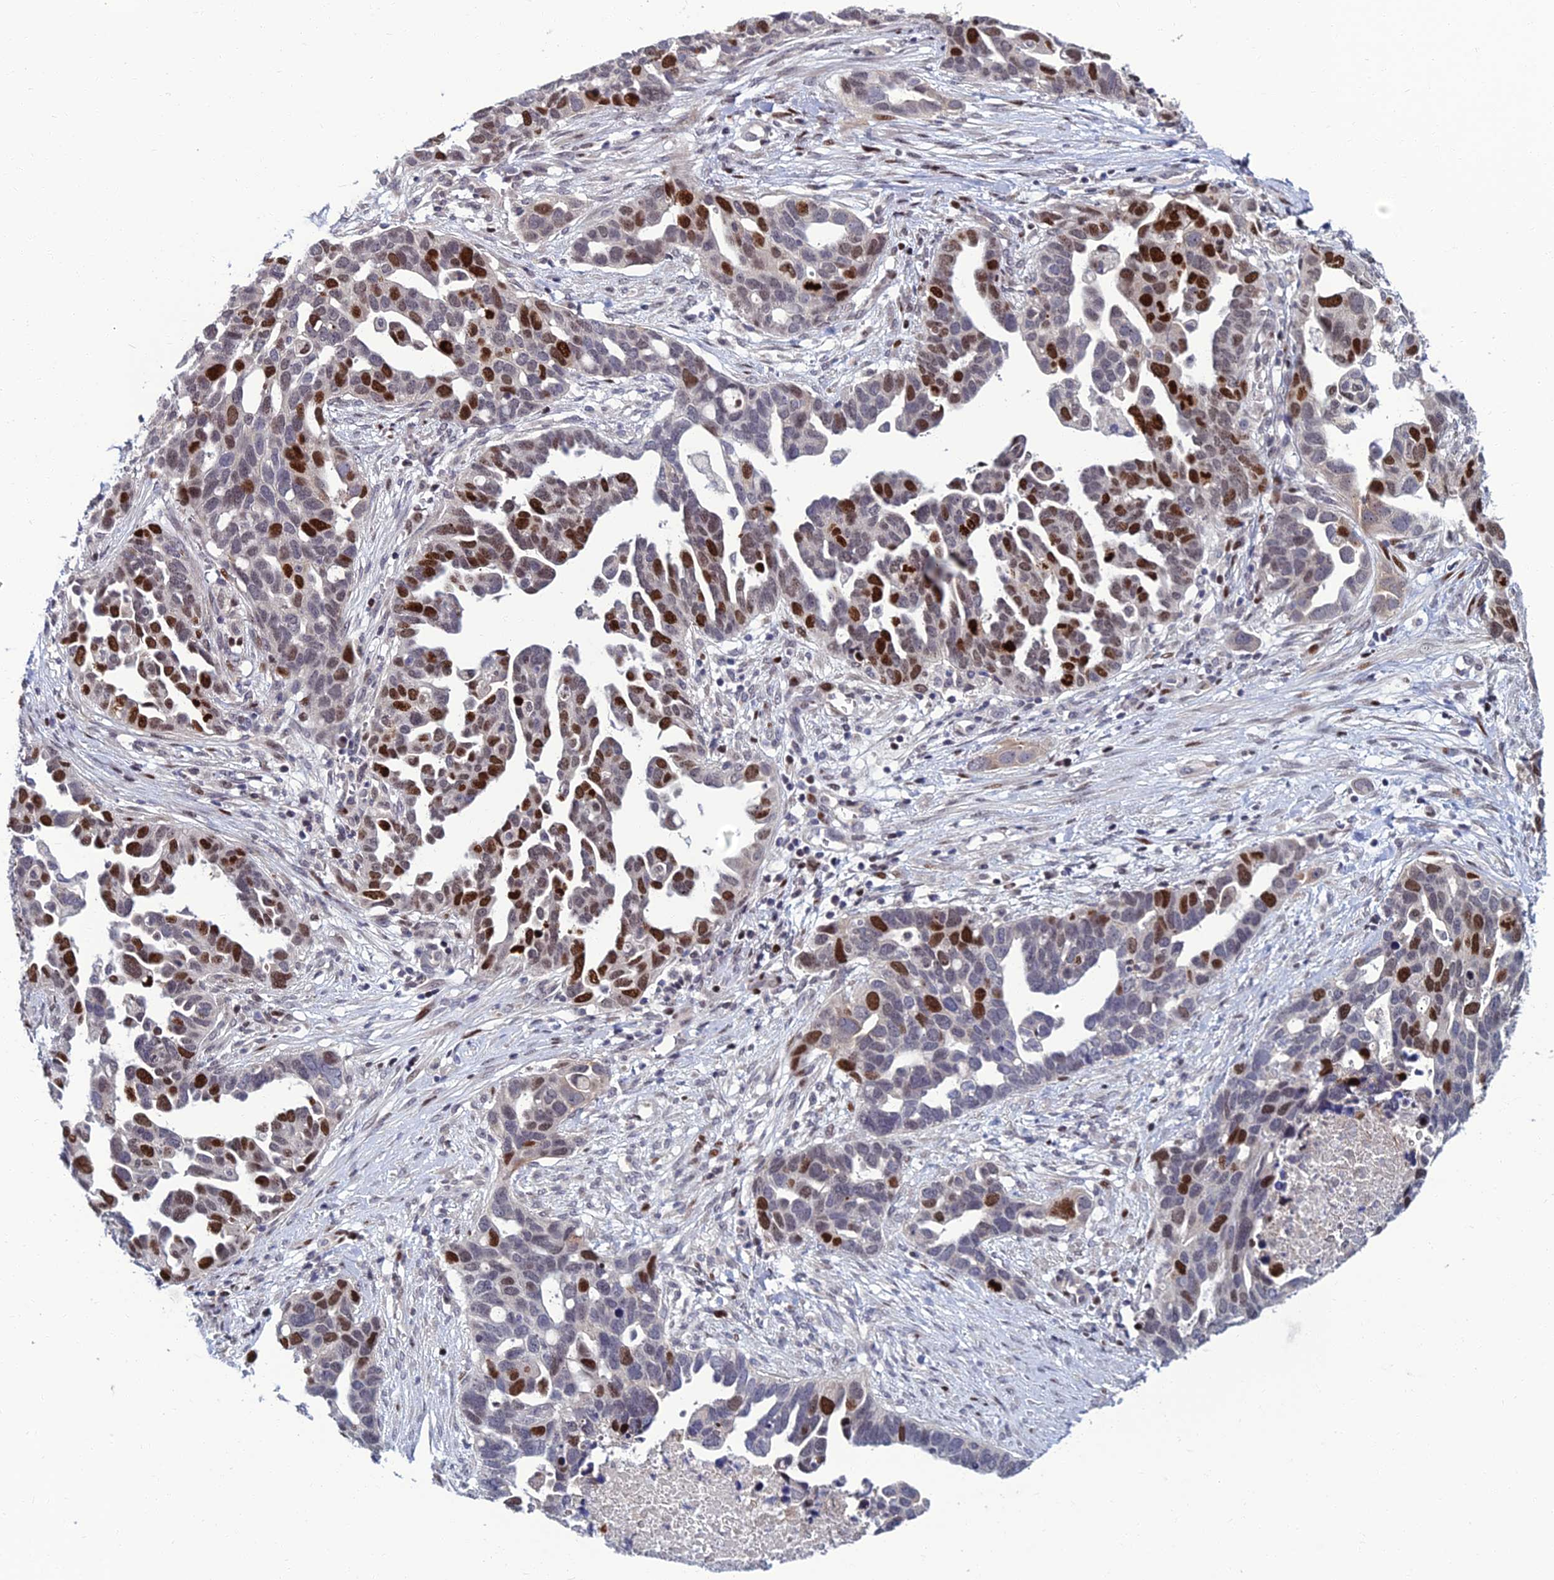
{"staining": {"intensity": "strong", "quantity": "25%-75%", "location": "nuclear"}, "tissue": "ovarian cancer", "cell_type": "Tumor cells", "image_type": "cancer", "snomed": [{"axis": "morphology", "description": "Cystadenocarcinoma, serous, NOS"}, {"axis": "topography", "description": "Ovary"}], "caption": "Immunohistochemical staining of human ovarian cancer exhibits high levels of strong nuclear staining in approximately 25%-75% of tumor cells.", "gene": "TAF9B", "patient": {"sex": "female", "age": 54}}